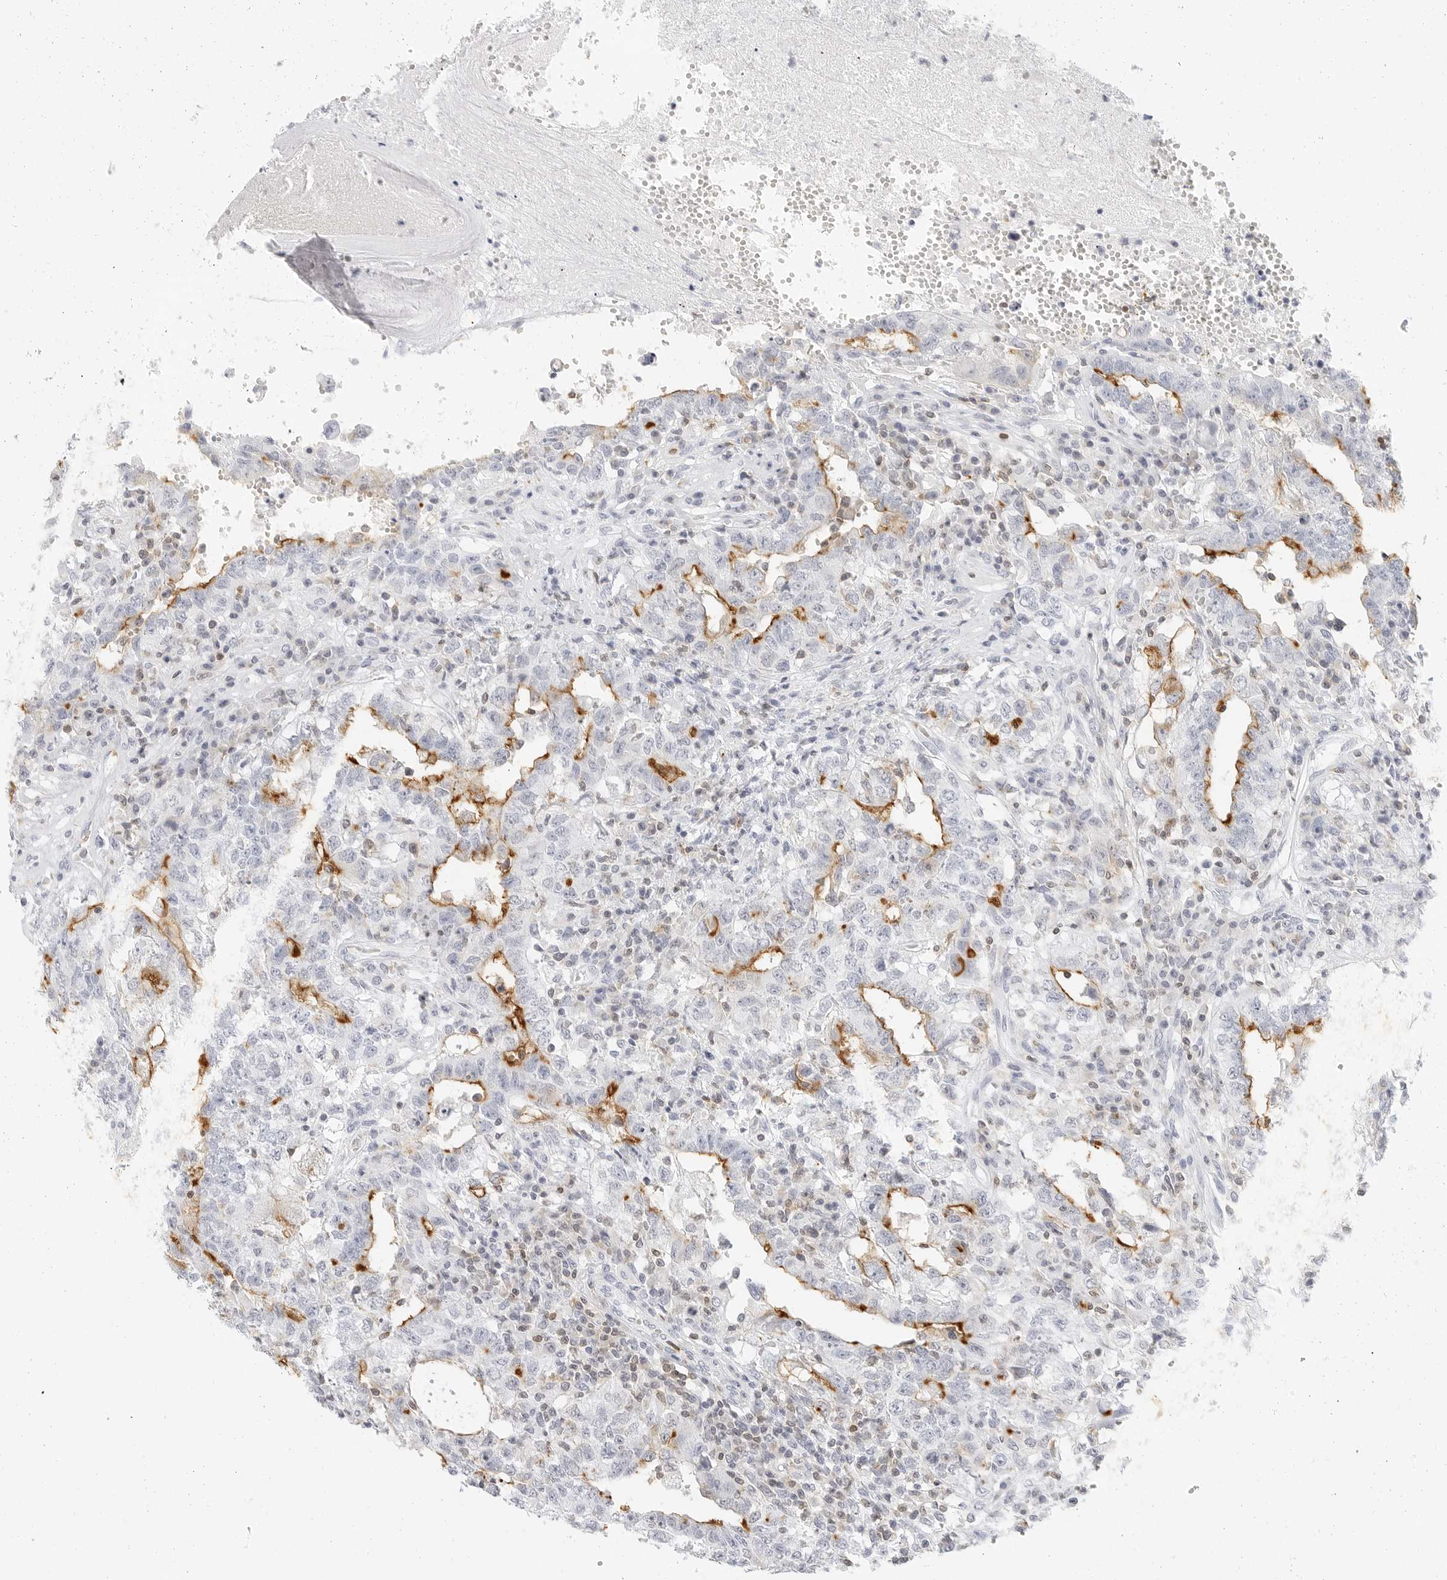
{"staining": {"intensity": "moderate", "quantity": "25%-75%", "location": "cytoplasmic/membranous"}, "tissue": "testis cancer", "cell_type": "Tumor cells", "image_type": "cancer", "snomed": [{"axis": "morphology", "description": "Carcinoma, Embryonal, NOS"}, {"axis": "topography", "description": "Testis"}], "caption": "Immunohistochemistry (IHC) staining of testis cancer, which exhibits medium levels of moderate cytoplasmic/membranous staining in approximately 25%-75% of tumor cells indicating moderate cytoplasmic/membranous protein positivity. The staining was performed using DAB (3,3'-diaminobenzidine) (brown) for protein detection and nuclei were counterstained in hematoxylin (blue).", "gene": "SLC9A3R1", "patient": {"sex": "male", "age": 26}}